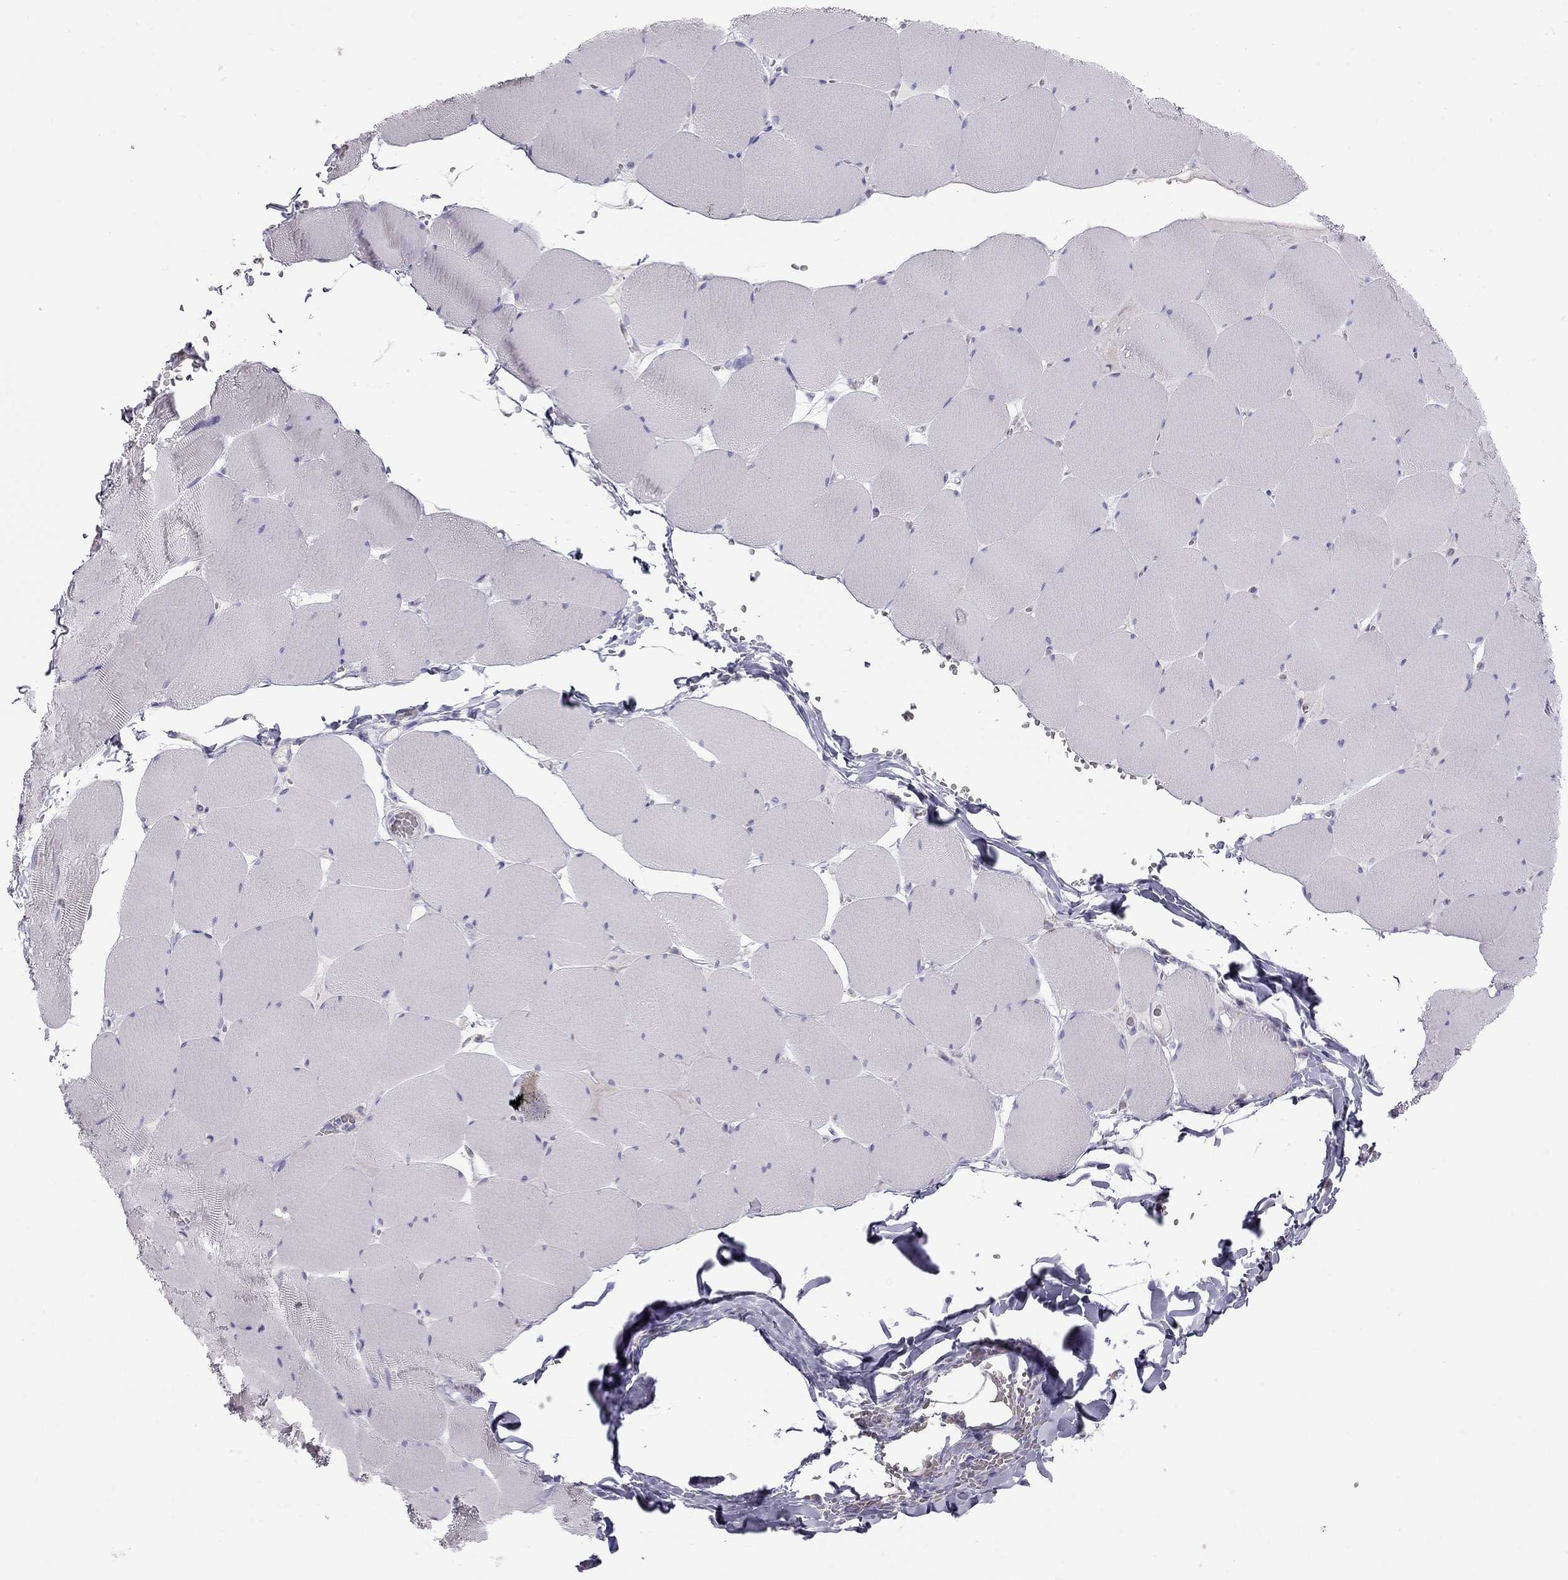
{"staining": {"intensity": "negative", "quantity": "none", "location": "none"}, "tissue": "skeletal muscle", "cell_type": "Myocytes", "image_type": "normal", "snomed": [{"axis": "morphology", "description": "Normal tissue, NOS"}, {"axis": "morphology", "description": "Malignant melanoma, Metastatic site"}, {"axis": "topography", "description": "Skeletal muscle"}], "caption": "A histopathology image of human skeletal muscle is negative for staining in myocytes. (DAB (3,3'-diaminobenzidine) immunohistochemistry (IHC), high magnification).", "gene": "TDRD6", "patient": {"sex": "male", "age": 50}}